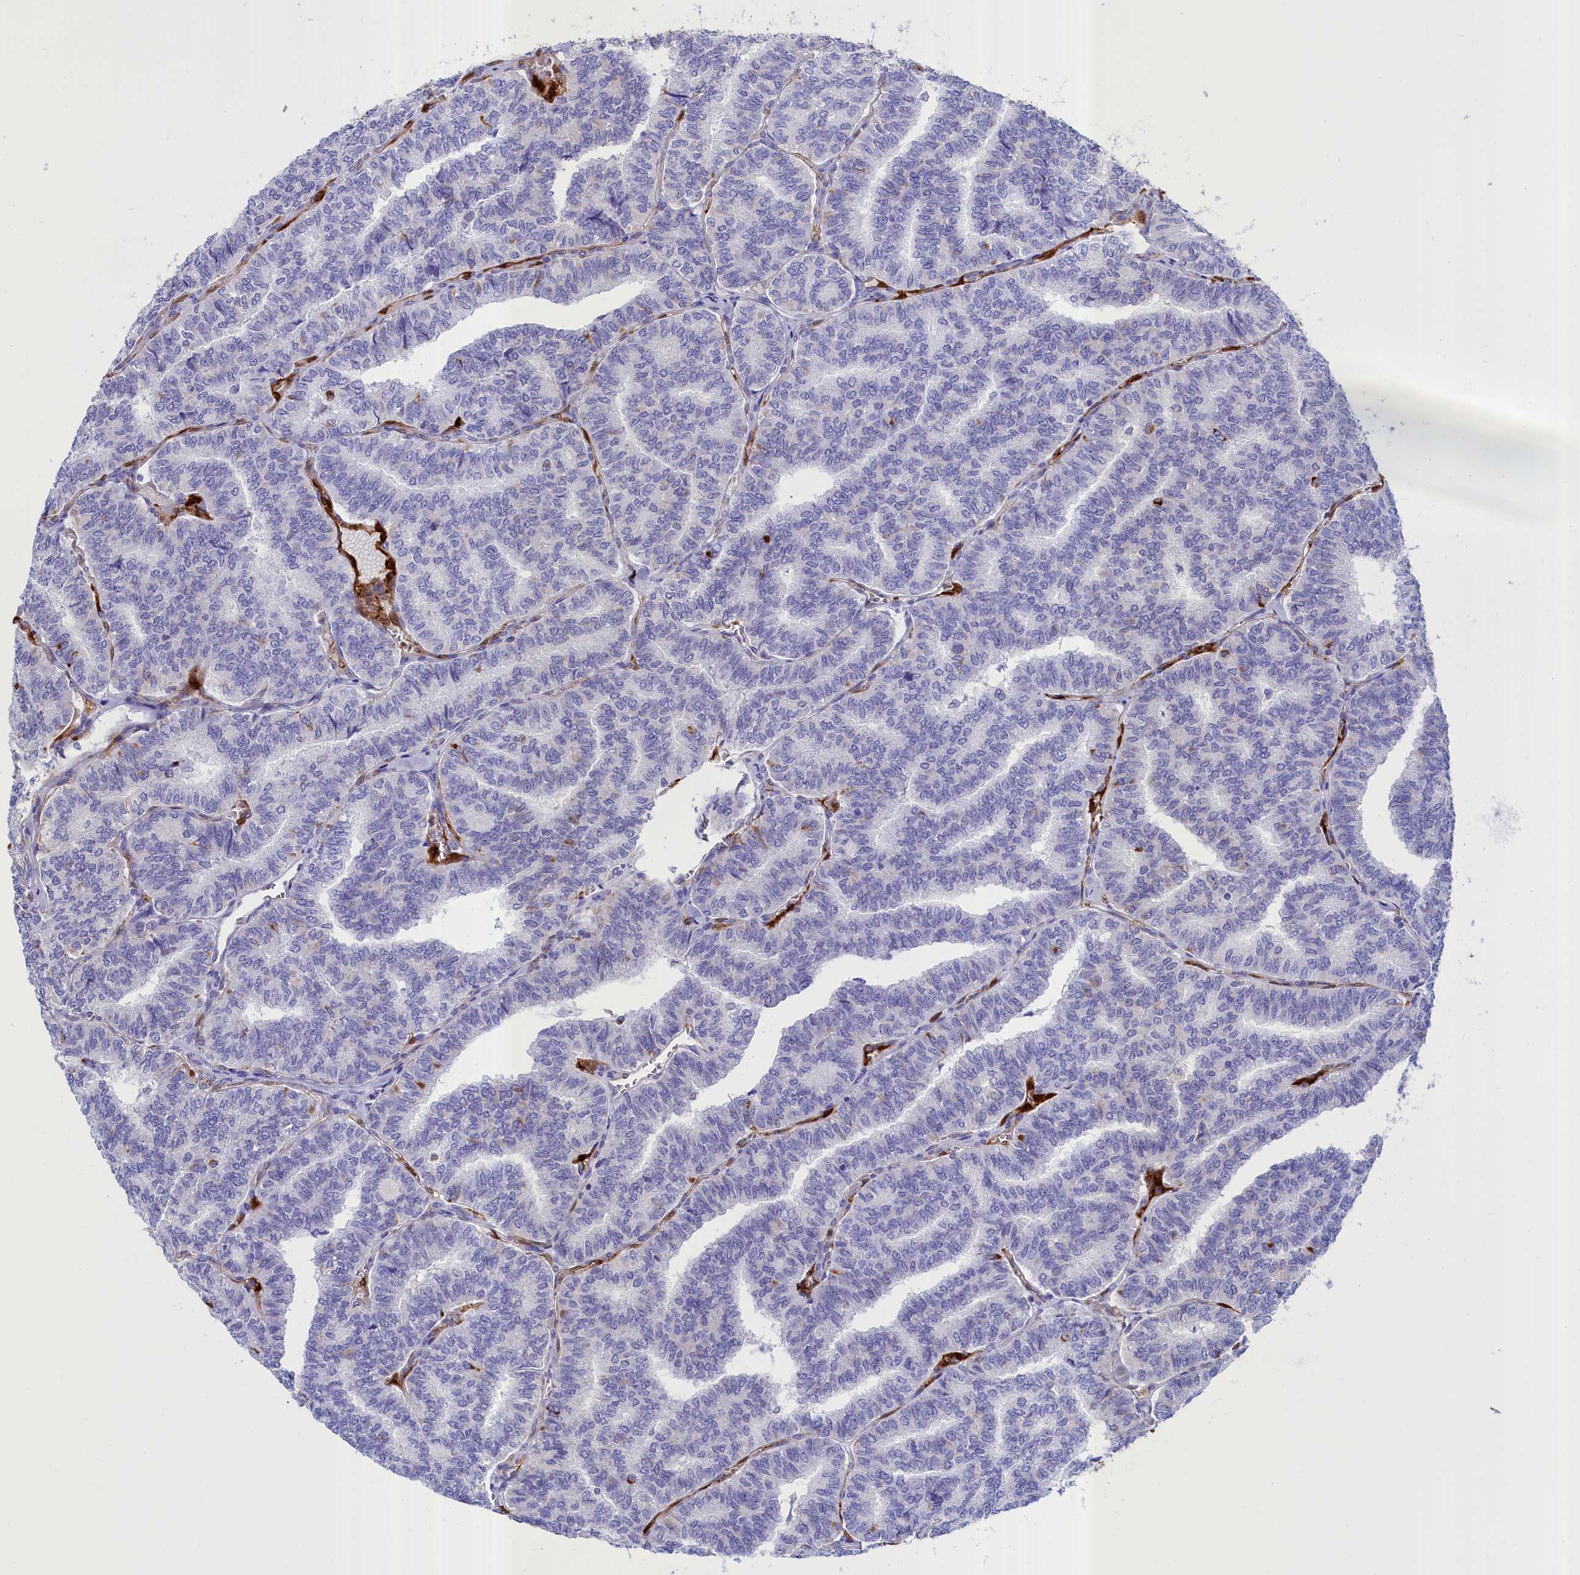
{"staining": {"intensity": "negative", "quantity": "none", "location": "none"}, "tissue": "thyroid cancer", "cell_type": "Tumor cells", "image_type": "cancer", "snomed": [{"axis": "morphology", "description": "Papillary adenocarcinoma, NOS"}, {"axis": "topography", "description": "Thyroid gland"}], "caption": "Immunohistochemistry (IHC) micrograph of neoplastic tissue: human thyroid cancer stained with DAB demonstrates no significant protein staining in tumor cells.", "gene": "ABCC12", "patient": {"sex": "female", "age": 35}}